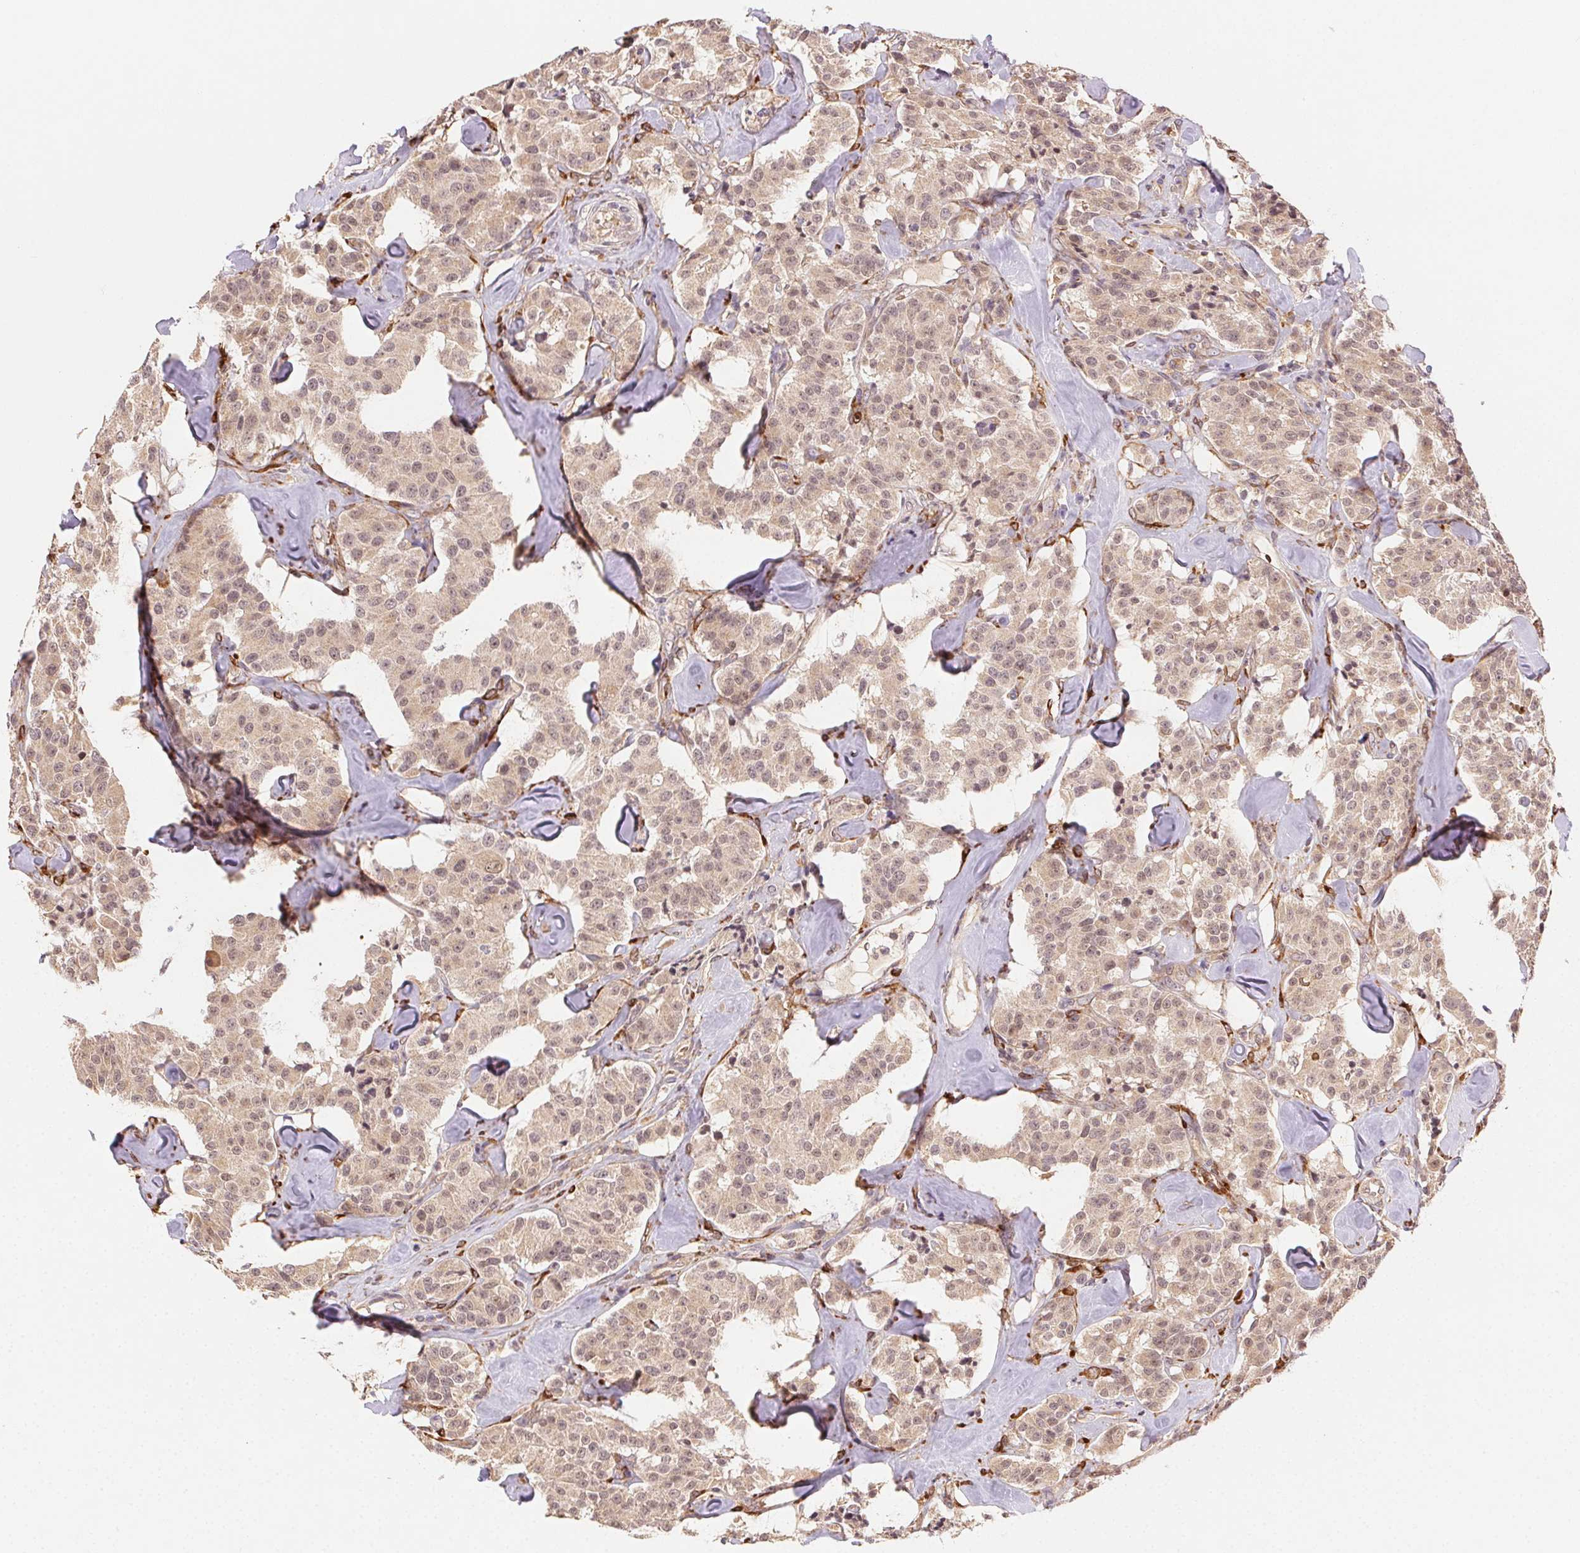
{"staining": {"intensity": "weak", "quantity": ">75%", "location": "cytoplasmic/membranous,nuclear"}, "tissue": "carcinoid", "cell_type": "Tumor cells", "image_type": "cancer", "snomed": [{"axis": "morphology", "description": "Carcinoid, malignant, NOS"}, {"axis": "topography", "description": "Pancreas"}], "caption": "About >75% of tumor cells in malignant carcinoid demonstrate weak cytoplasmic/membranous and nuclear protein expression as visualized by brown immunohistochemical staining.", "gene": "KLHL15", "patient": {"sex": "male", "age": 41}}